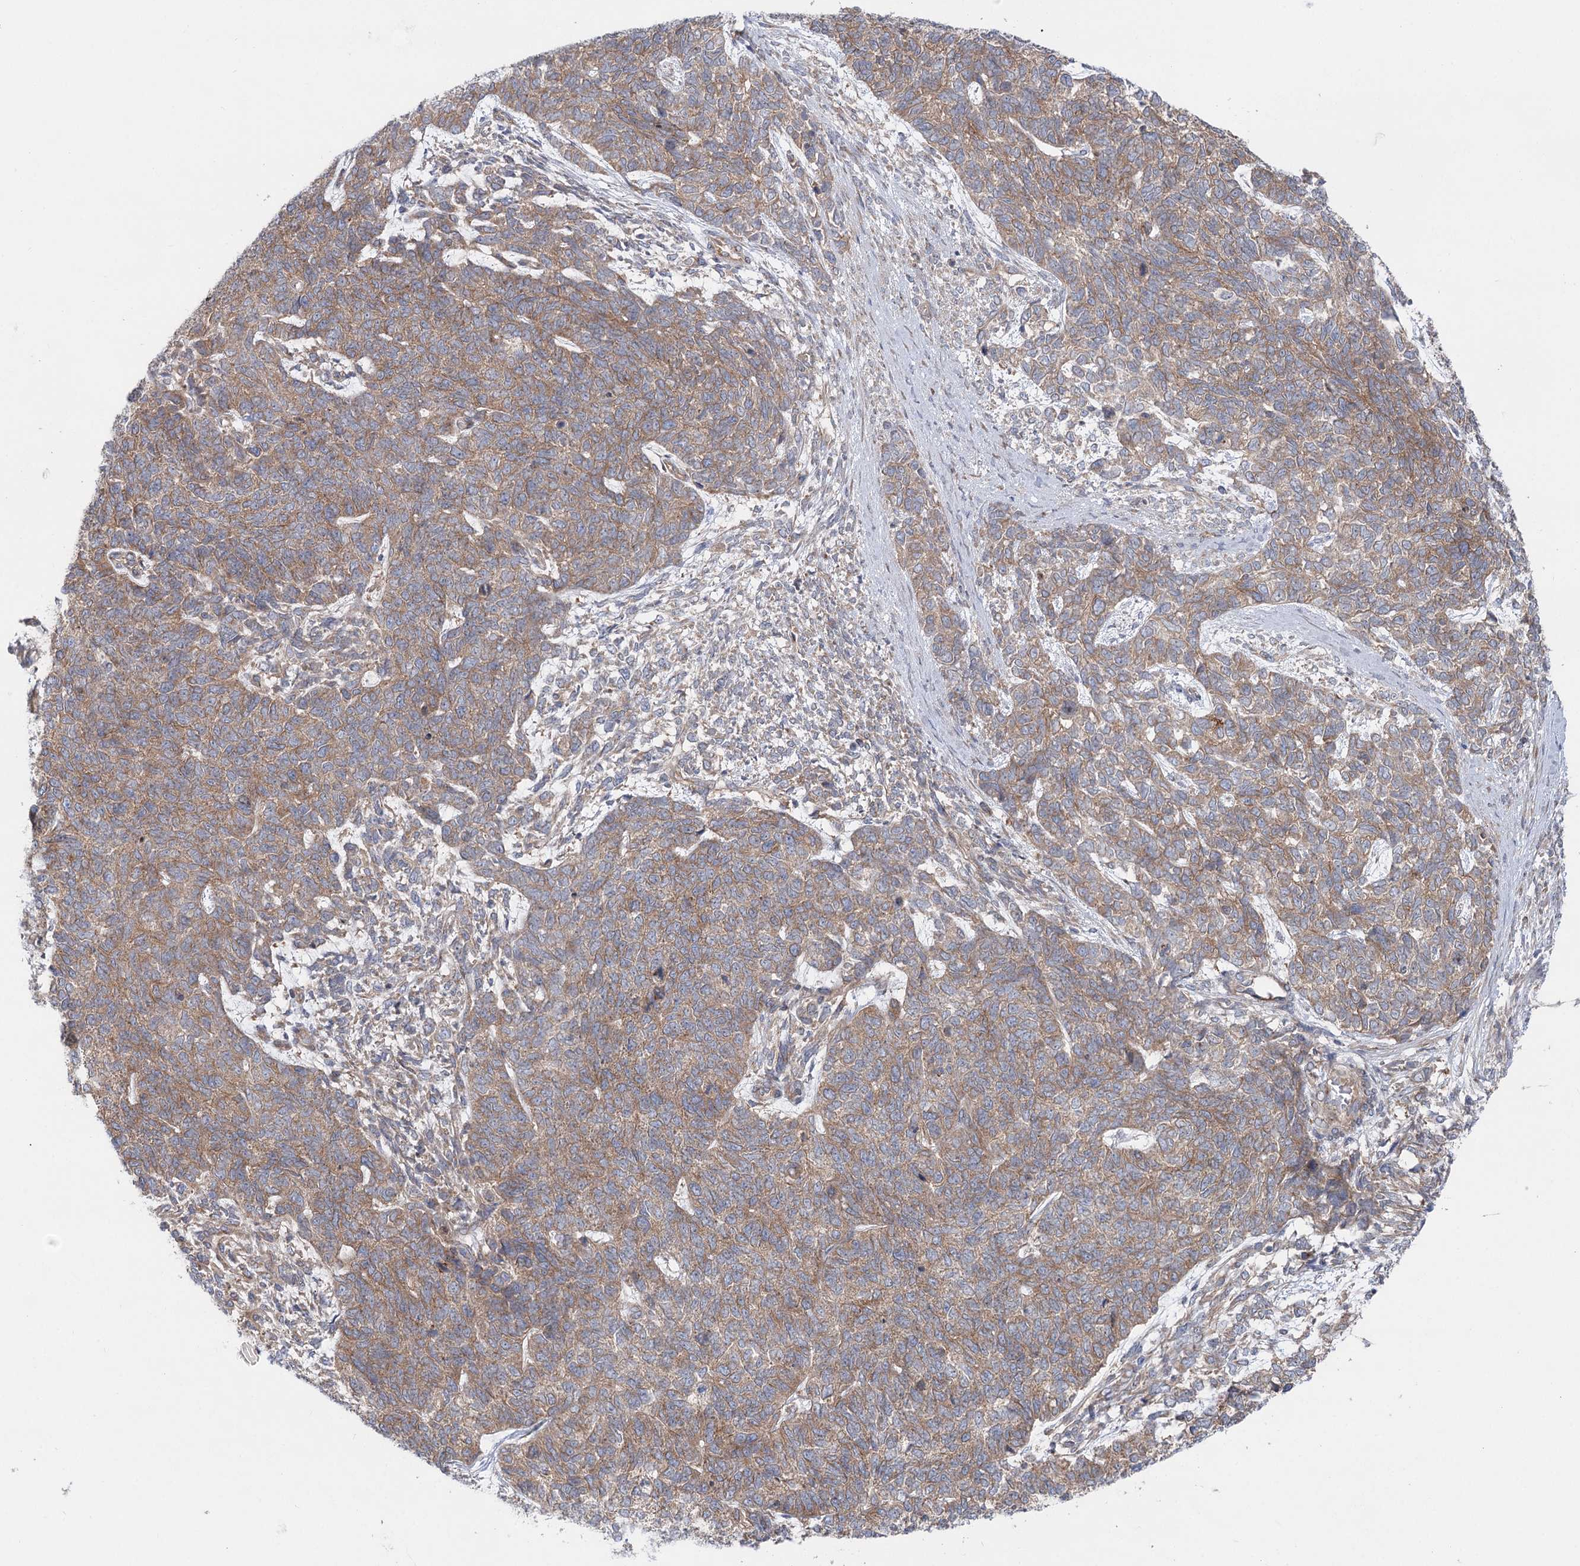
{"staining": {"intensity": "moderate", "quantity": ">75%", "location": "cytoplasmic/membranous"}, "tissue": "cervical cancer", "cell_type": "Tumor cells", "image_type": "cancer", "snomed": [{"axis": "morphology", "description": "Squamous cell carcinoma, NOS"}, {"axis": "topography", "description": "Cervix"}], "caption": "Immunohistochemical staining of cervical cancer (squamous cell carcinoma) demonstrates medium levels of moderate cytoplasmic/membranous positivity in about >75% of tumor cells.", "gene": "SCN11A", "patient": {"sex": "female", "age": 63}}